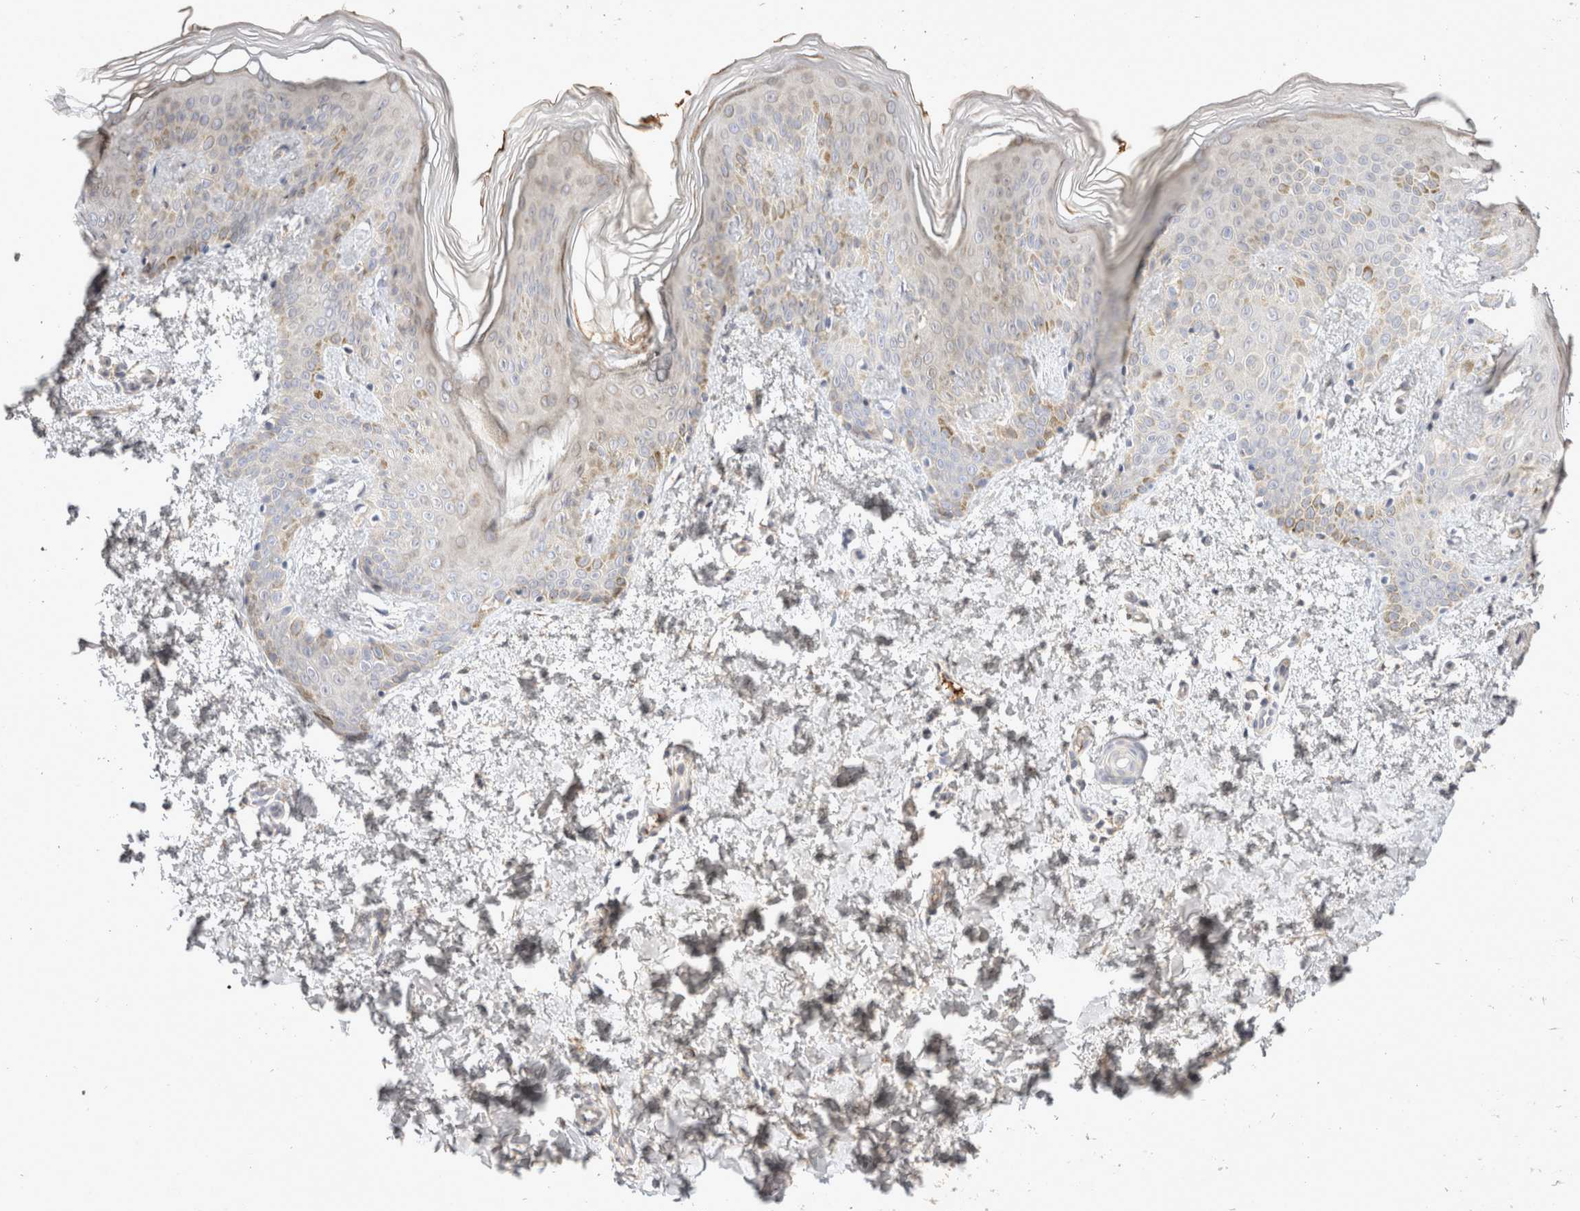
{"staining": {"intensity": "negative", "quantity": "none", "location": "none"}, "tissue": "skin", "cell_type": "Fibroblasts", "image_type": "normal", "snomed": [{"axis": "morphology", "description": "Normal tissue, NOS"}, {"axis": "morphology", "description": "Neoplasm, benign, NOS"}, {"axis": "topography", "description": "Skin"}, {"axis": "topography", "description": "Soft tissue"}], "caption": "High power microscopy image of an IHC image of unremarkable skin, revealing no significant staining in fibroblasts.", "gene": "EIF4G3", "patient": {"sex": "male", "age": 26}}